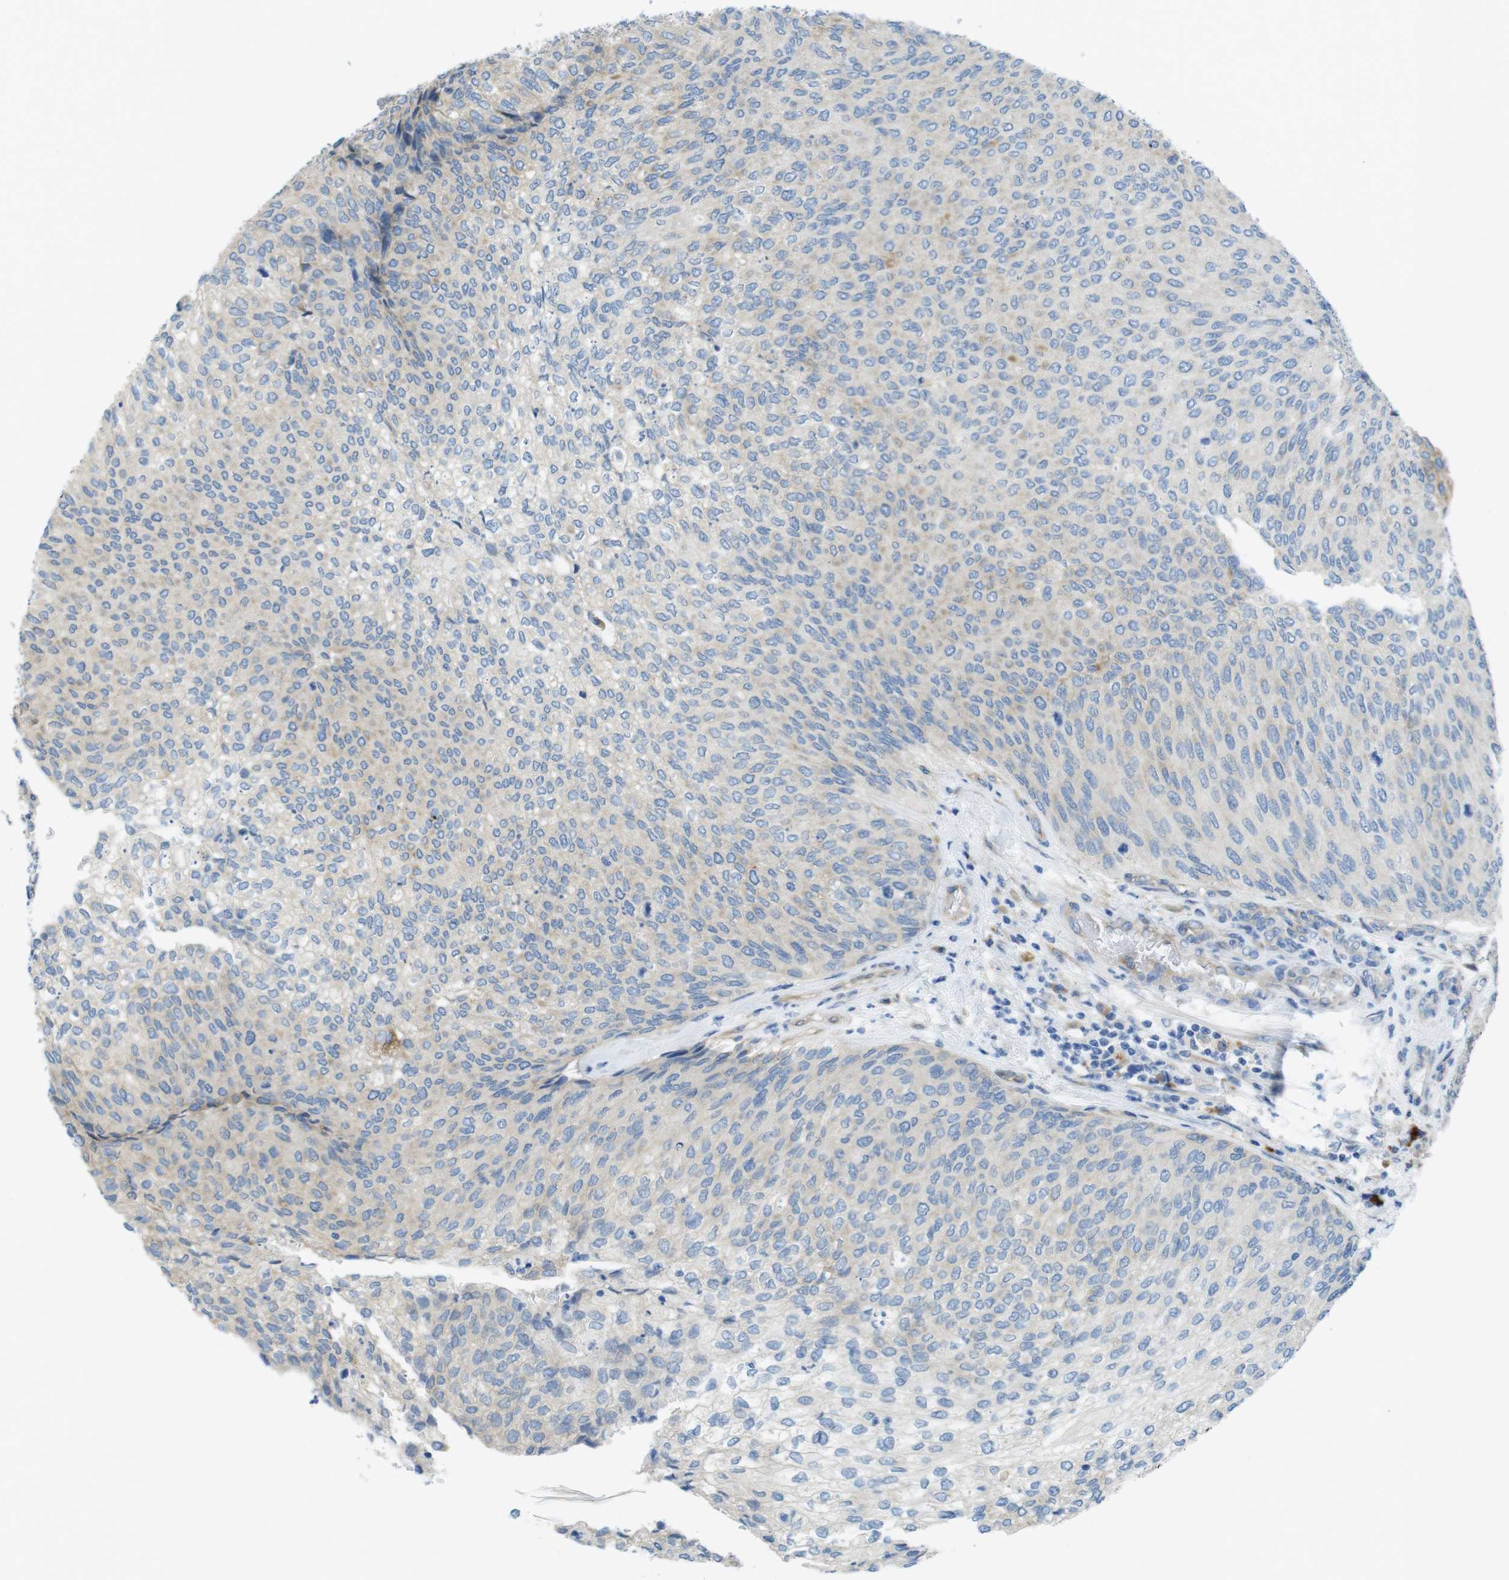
{"staining": {"intensity": "negative", "quantity": "none", "location": "none"}, "tissue": "urothelial cancer", "cell_type": "Tumor cells", "image_type": "cancer", "snomed": [{"axis": "morphology", "description": "Urothelial carcinoma, Low grade"}, {"axis": "topography", "description": "Urinary bladder"}], "caption": "The photomicrograph reveals no significant expression in tumor cells of low-grade urothelial carcinoma.", "gene": "TMEM234", "patient": {"sex": "female", "age": 79}}